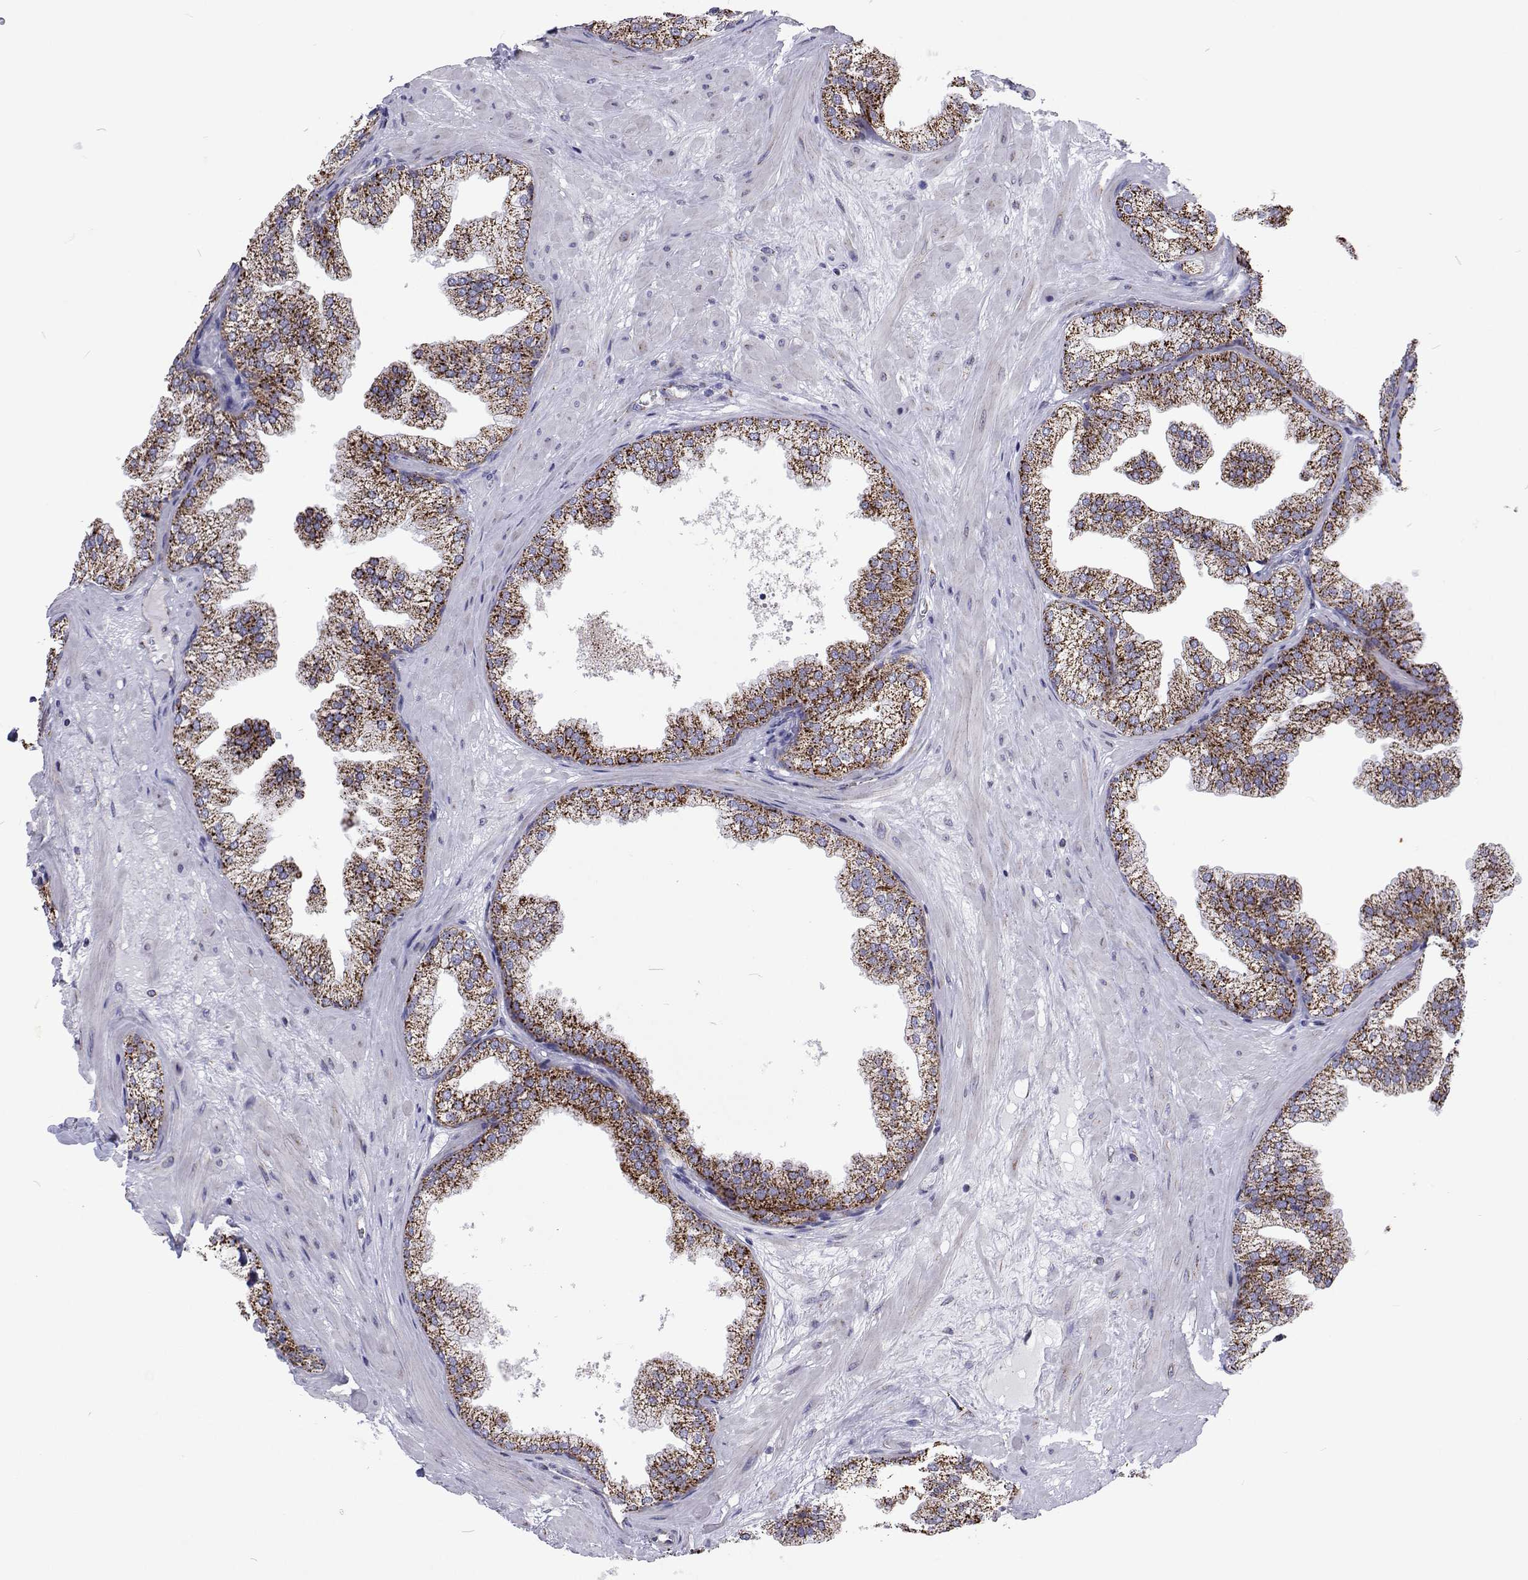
{"staining": {"intensity": "strong", "quantity": "25%-75%", "location": "cytoplasmic/membranous"}, "tissue": "prostate", "cell_type": "Glandular cells", "image_type": "normal", "snomed": [{"axis": "morphology", "description": "Normal tissue, NOS"}, {"axis": "topography", "description": "Prostate"}], "caption": "This is an image of immunohistochemistry staining of benign prostate, which shows strong positivity in the cytoplasmic/membranous of glandular cells.", "gene": "MCCC2", "patient": {"sex": "male", "age": 37}}